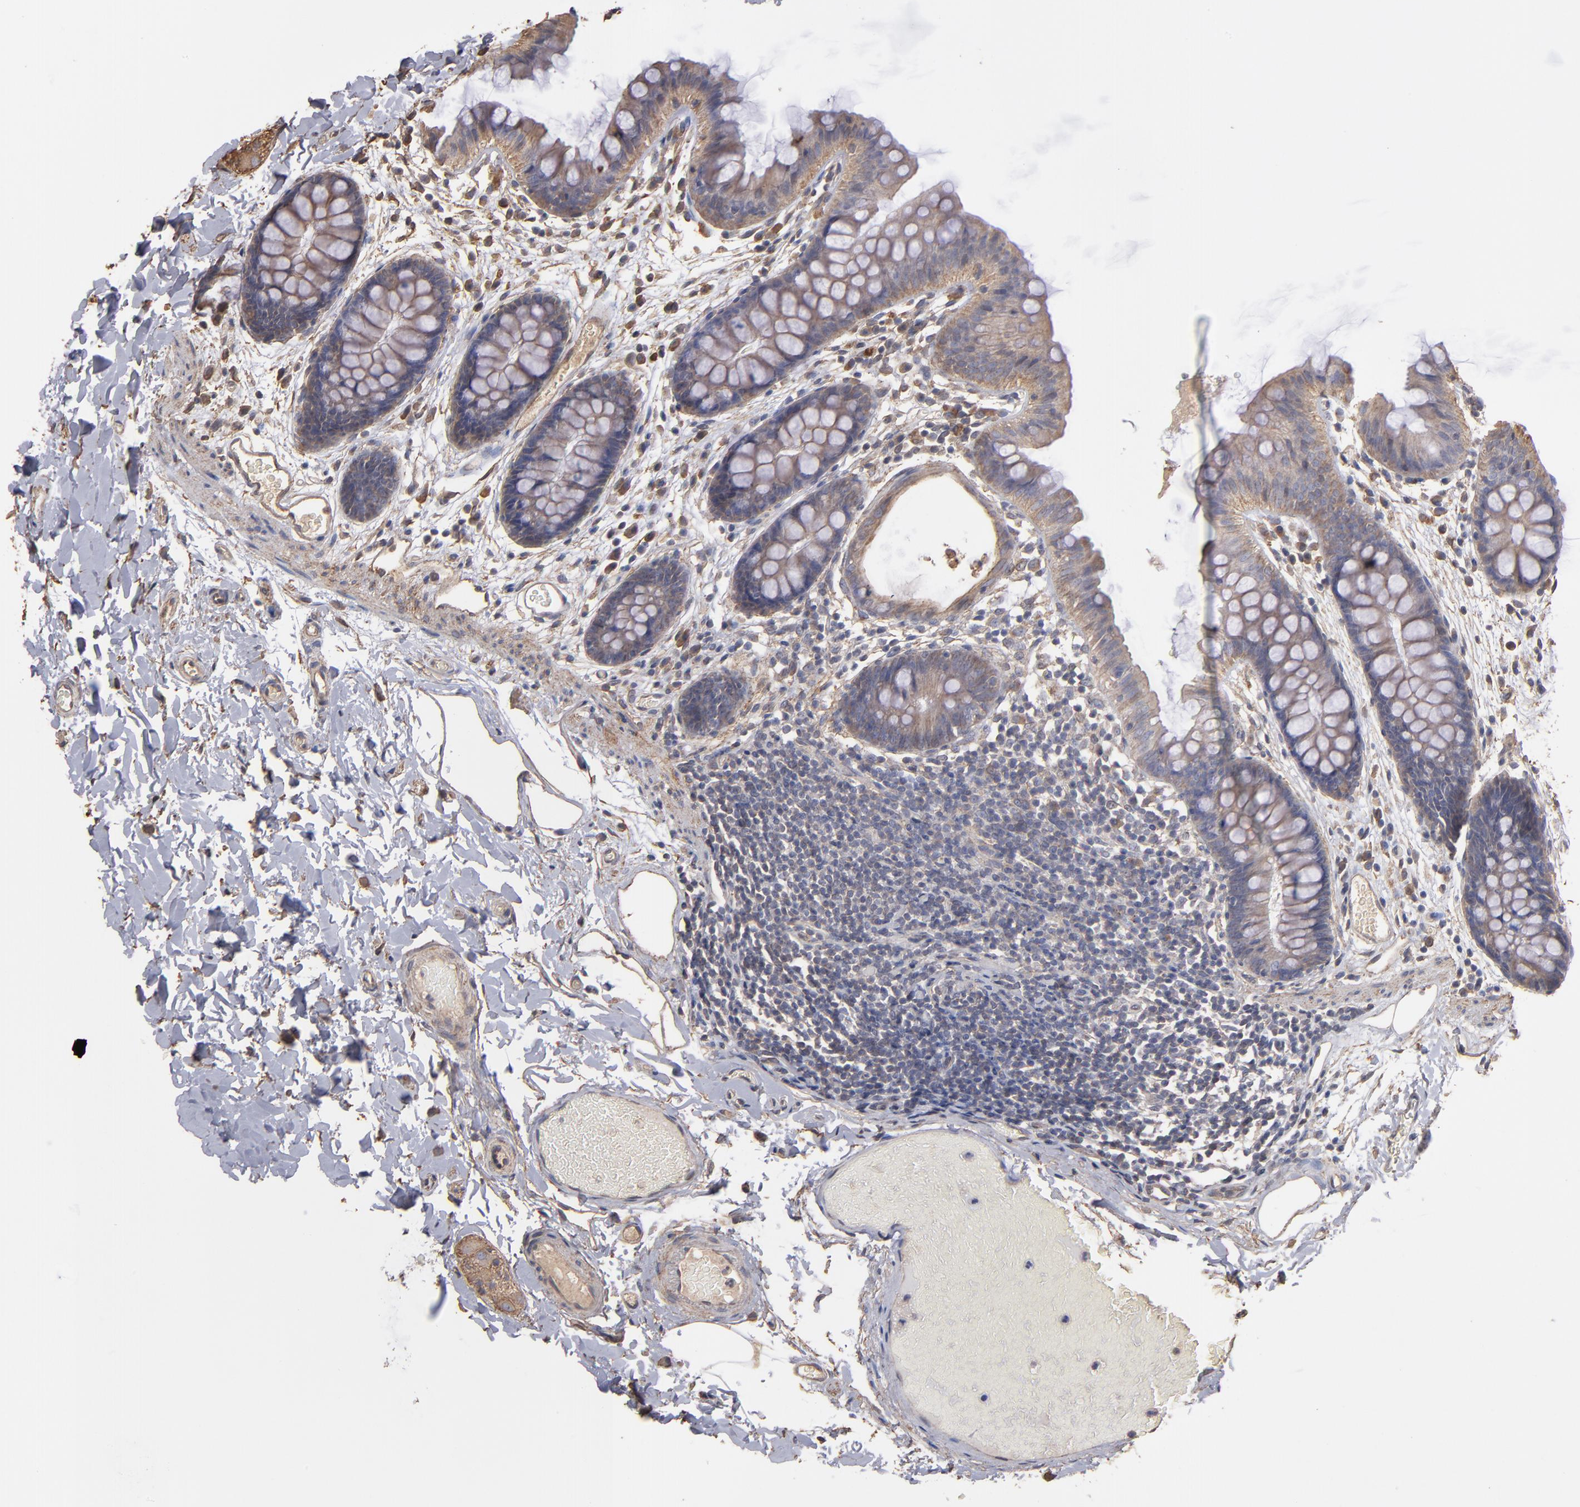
{"staining": {"intensity": "weak", "quantity": ">75%", "location": "cytoplasmic/membranous"}, "tissue": "colon", "cell_type": "Endothelial cells", "image_type": "normal", "snomed": [{"axis": "morphology", "description": "Normal tissue, NOS"}, {"axis": "topography", "description": "Smooth muscle"}, {"axis": "topography", "description": "Colon"}], "caption": "Immunohistochemical staining of benign human colon exhibits weak cytoplasmic/membranous protein positivity in approximately >75% of endothelial cells.", "gene": "DMD", "patient": {"sex": "male", "age": 67}}